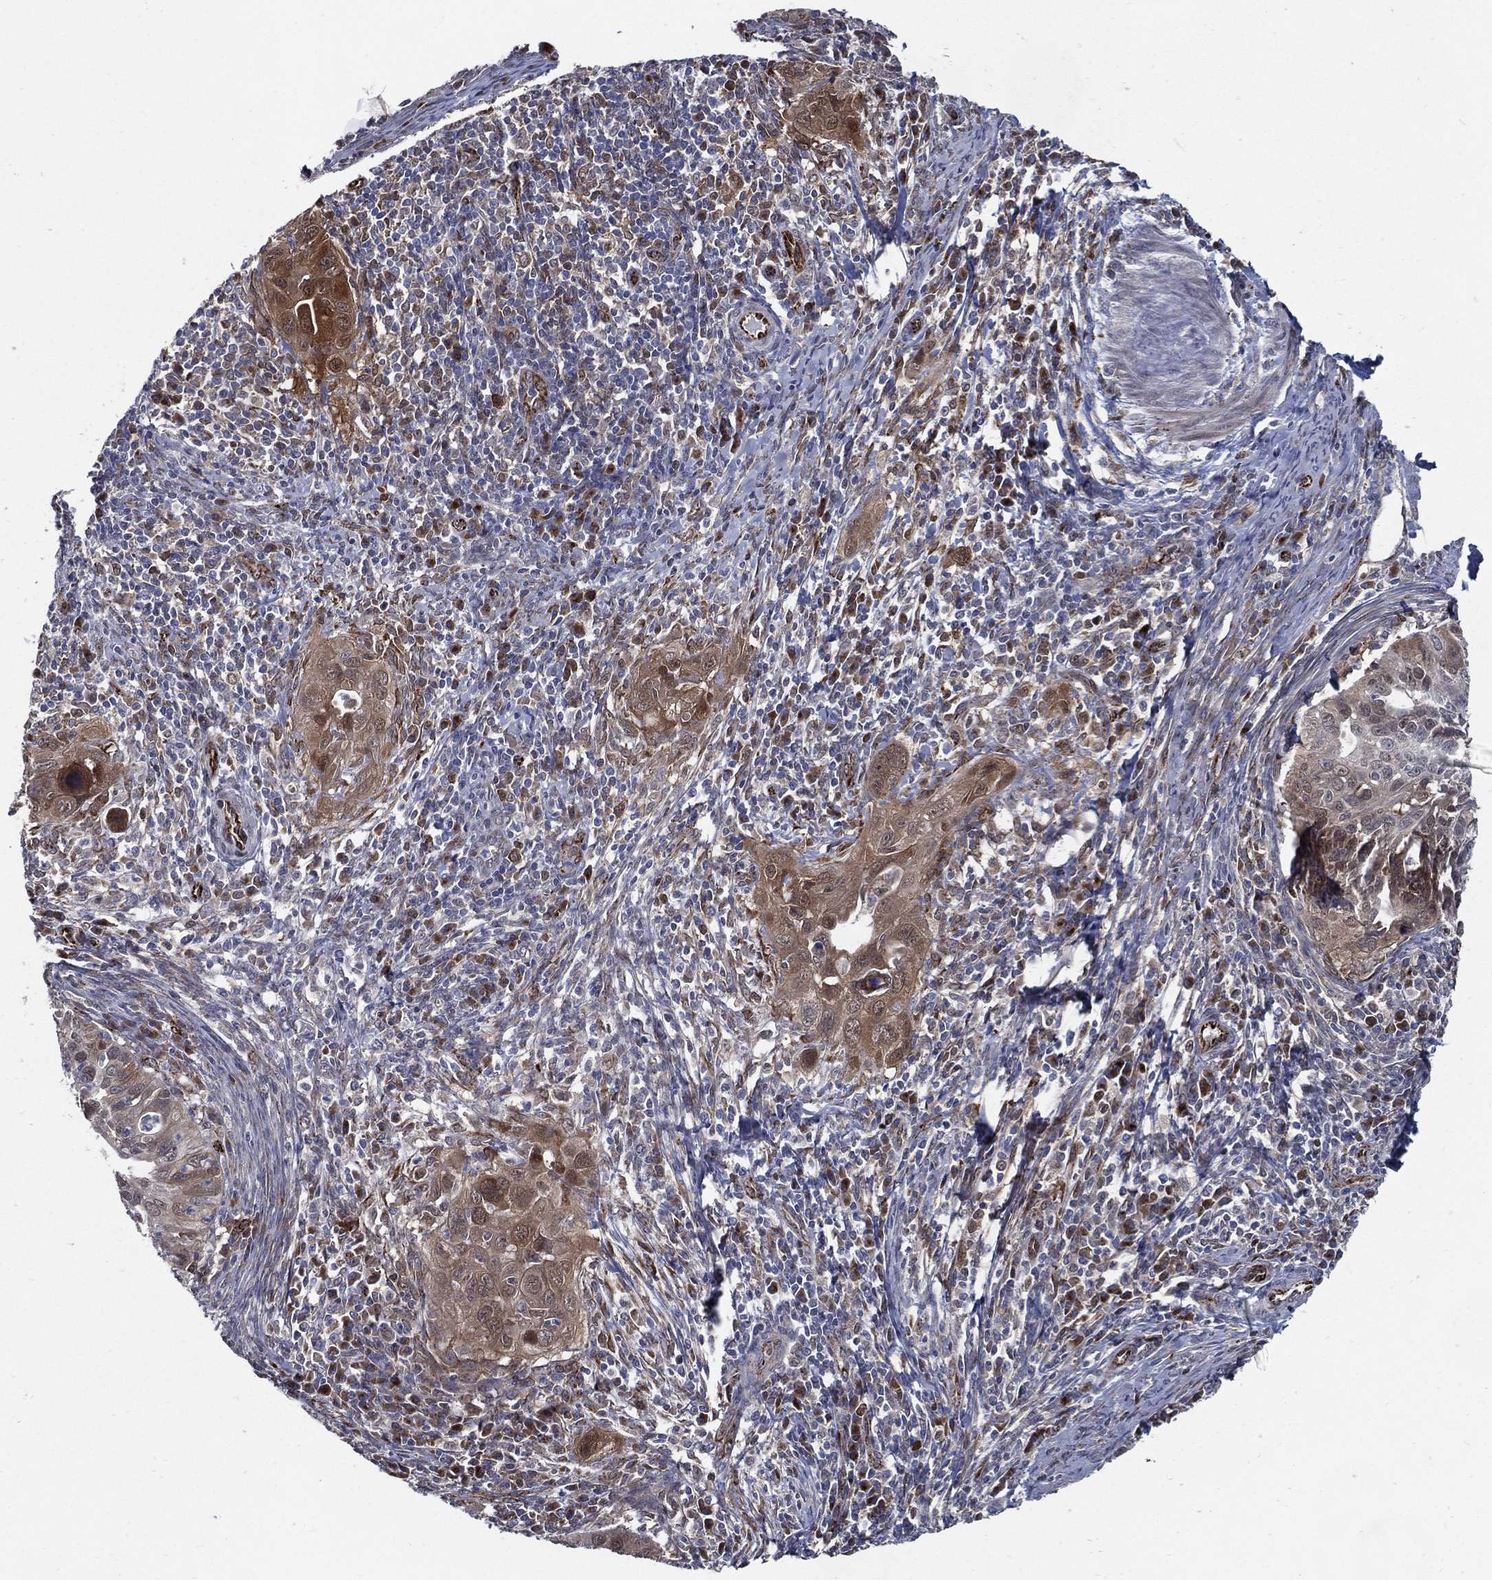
{"staining": {"intensity": "weak", "quantity": ">75%", "location": "cytoplasmic/membranous"}, "tissue": "cervical cancer", "cell_type": "Tumor cells", "image_type": "cancer", "snomed": [{"axis": "morphology", "description": "Squamous cell carcinoma, NOS"}, {"axis": "topography", "description": "Cervix"}], "caption": "A histopathology image of human cervical squamous cell carcinoma stained for a protein shows weak cytoplasmic/membranous brown staining in tumor cells.", "gene": "ARHGAP11A", "patient": {"sex": "female", "age": 26}}